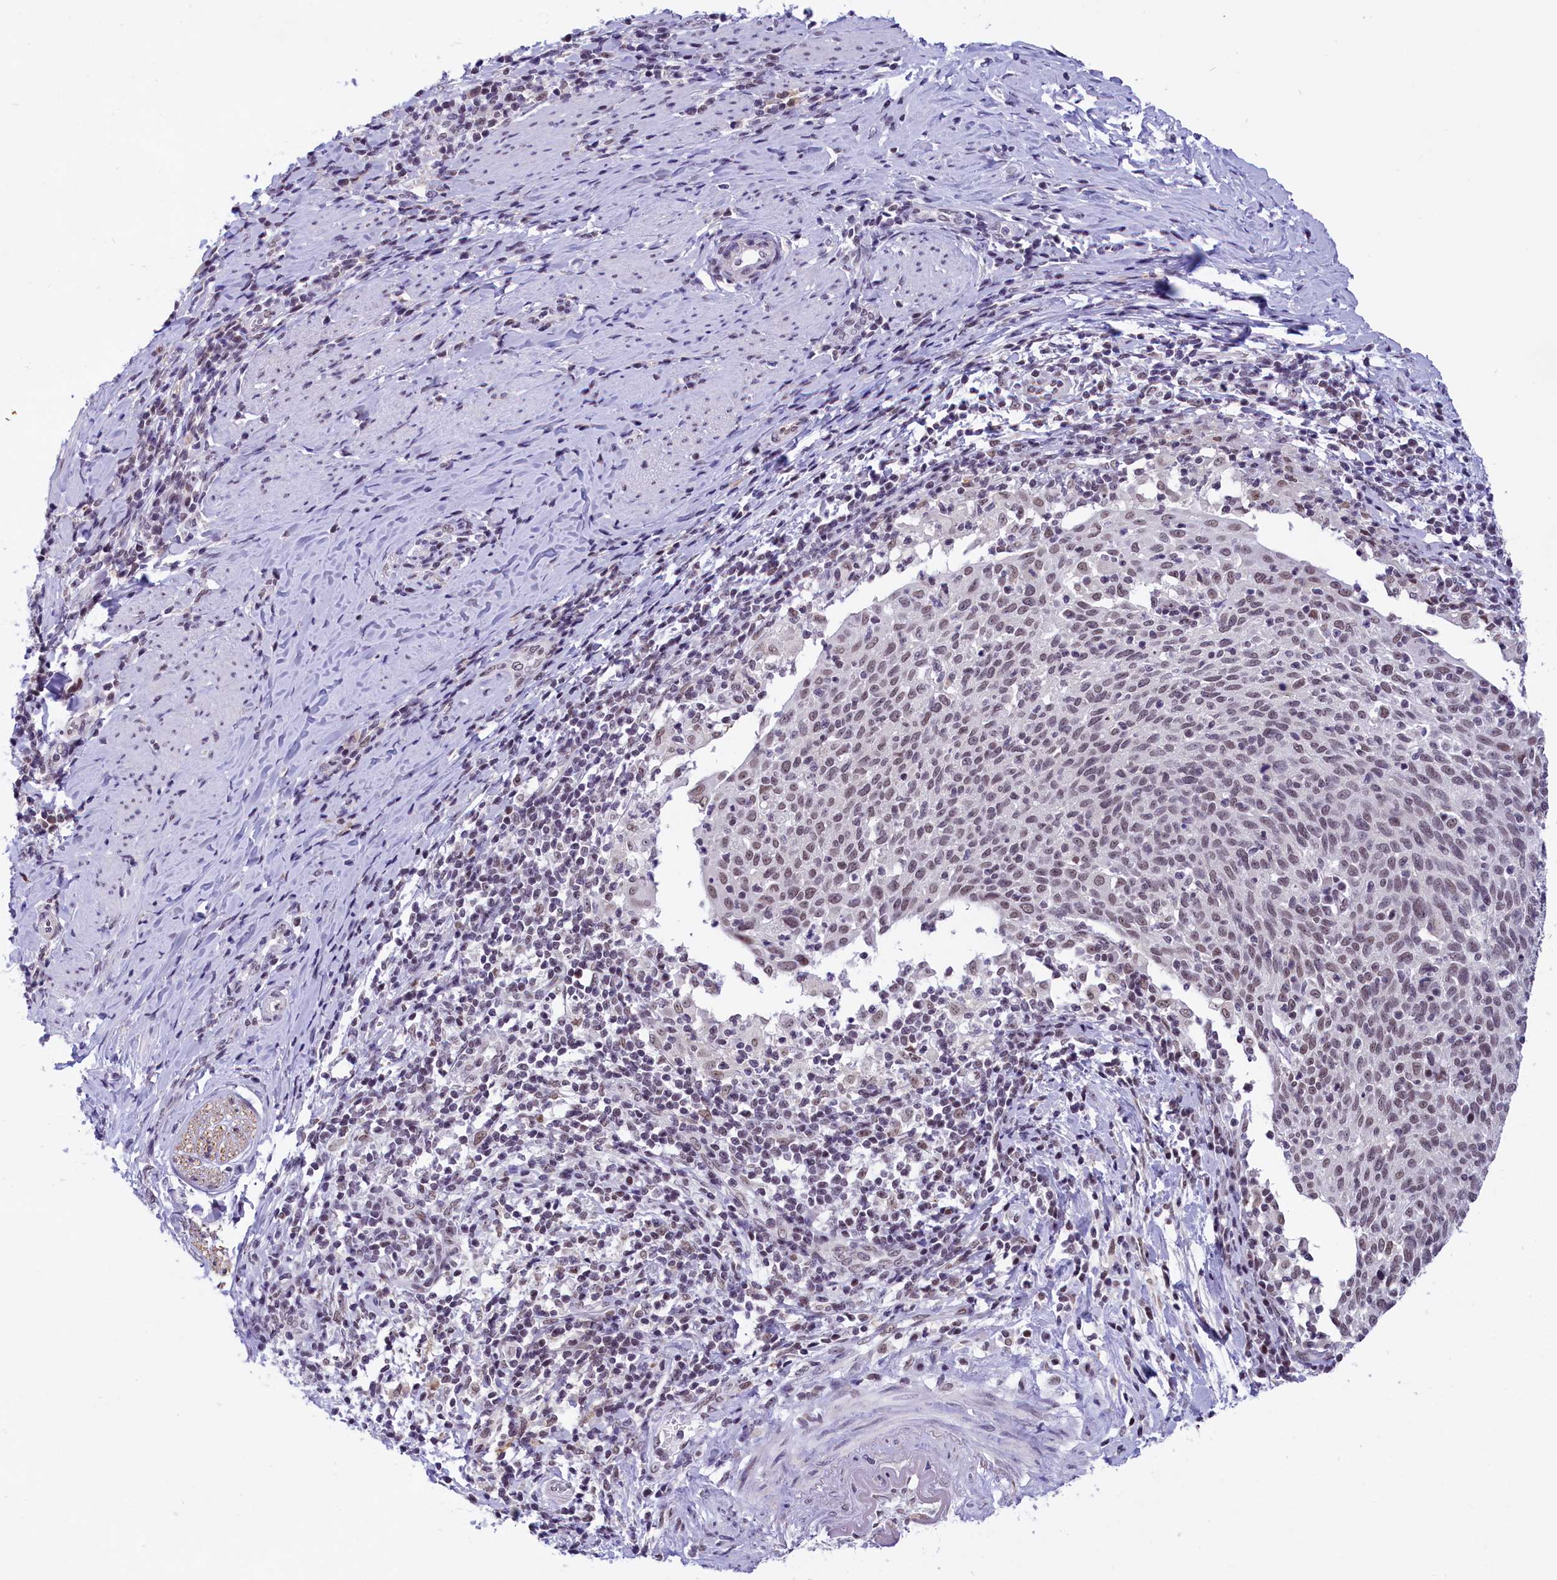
{"staining": {"intensity": "weak", "quantity": "25%-75%", "location": "nuclear"}, "tissue": "cervical cancer", "cell_type": "Tumor cells", "image_type": "cancer", "snomed": [{"axis": "morphology", "description": "Squamous cell carcinoma, NOS"}, {"axis": "topography", "description": "Cervix"}], "caption": "Immunohistochemical staining of cervical cancer (squamous cell carcinoma) shows weak nuclear protein positivity in approximately 25%-75% of tumor cells.", "gene": "CDYL2", "patient": {"sex": "female", "age": 52}}